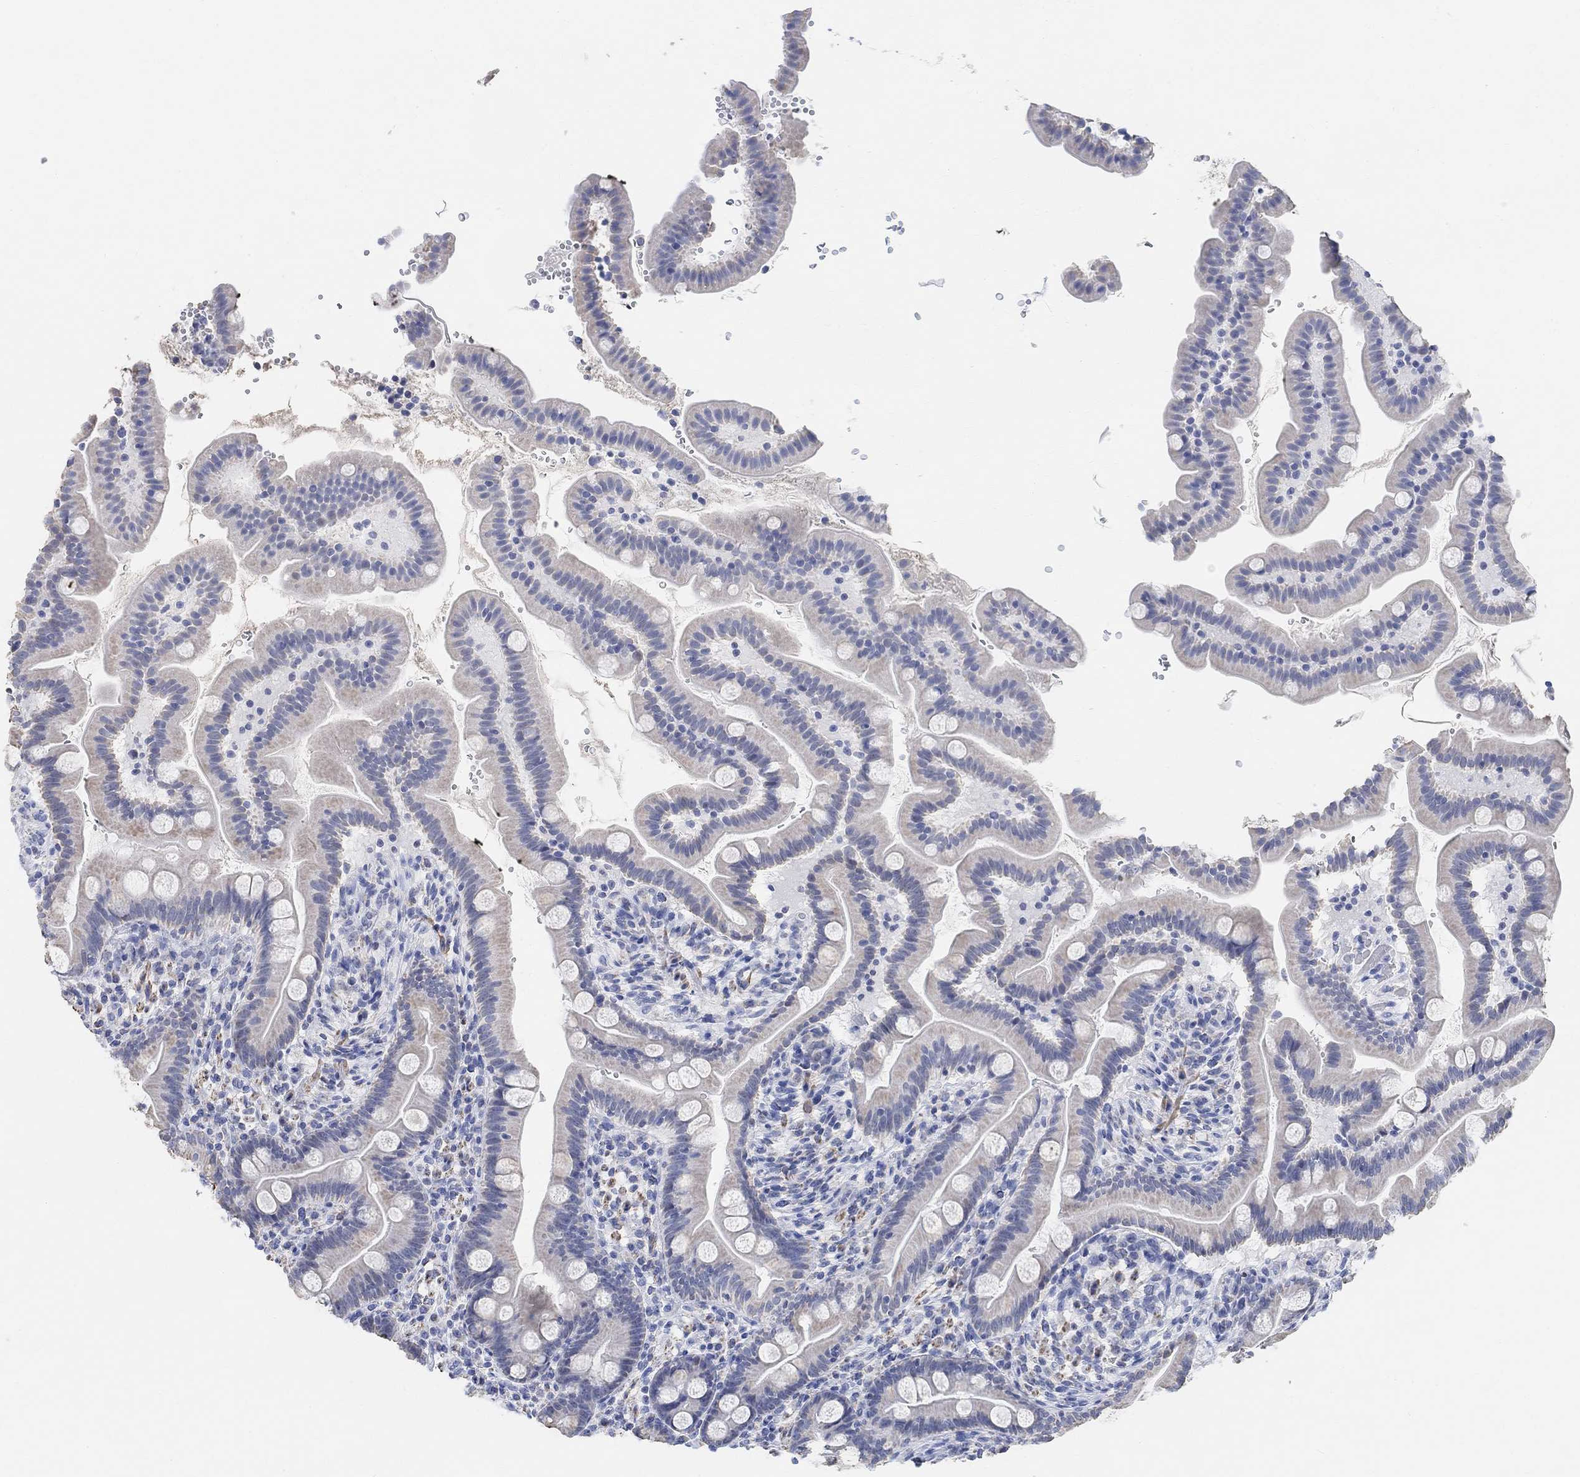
{"staining": {"intensity": "negative", "quantity": "none", "location": "none"}, "tissue": "small intestine", "cell_type": "Glandular cells", "image_type": "normal", "snomed": [{"axis": "morphology", "description": "Normal tissue, NOS"}, {"axis": "topography", "description": "Small intestine"}], "caption": "Small intestine was stained to show a protein in brown. There is no significant expression in glandular cells. (DAB immunohistochemistry visualized using brightfield microscopy, high magnification).", "gene": "SYT12", "patient": {"sex": "female", "age": 44}}